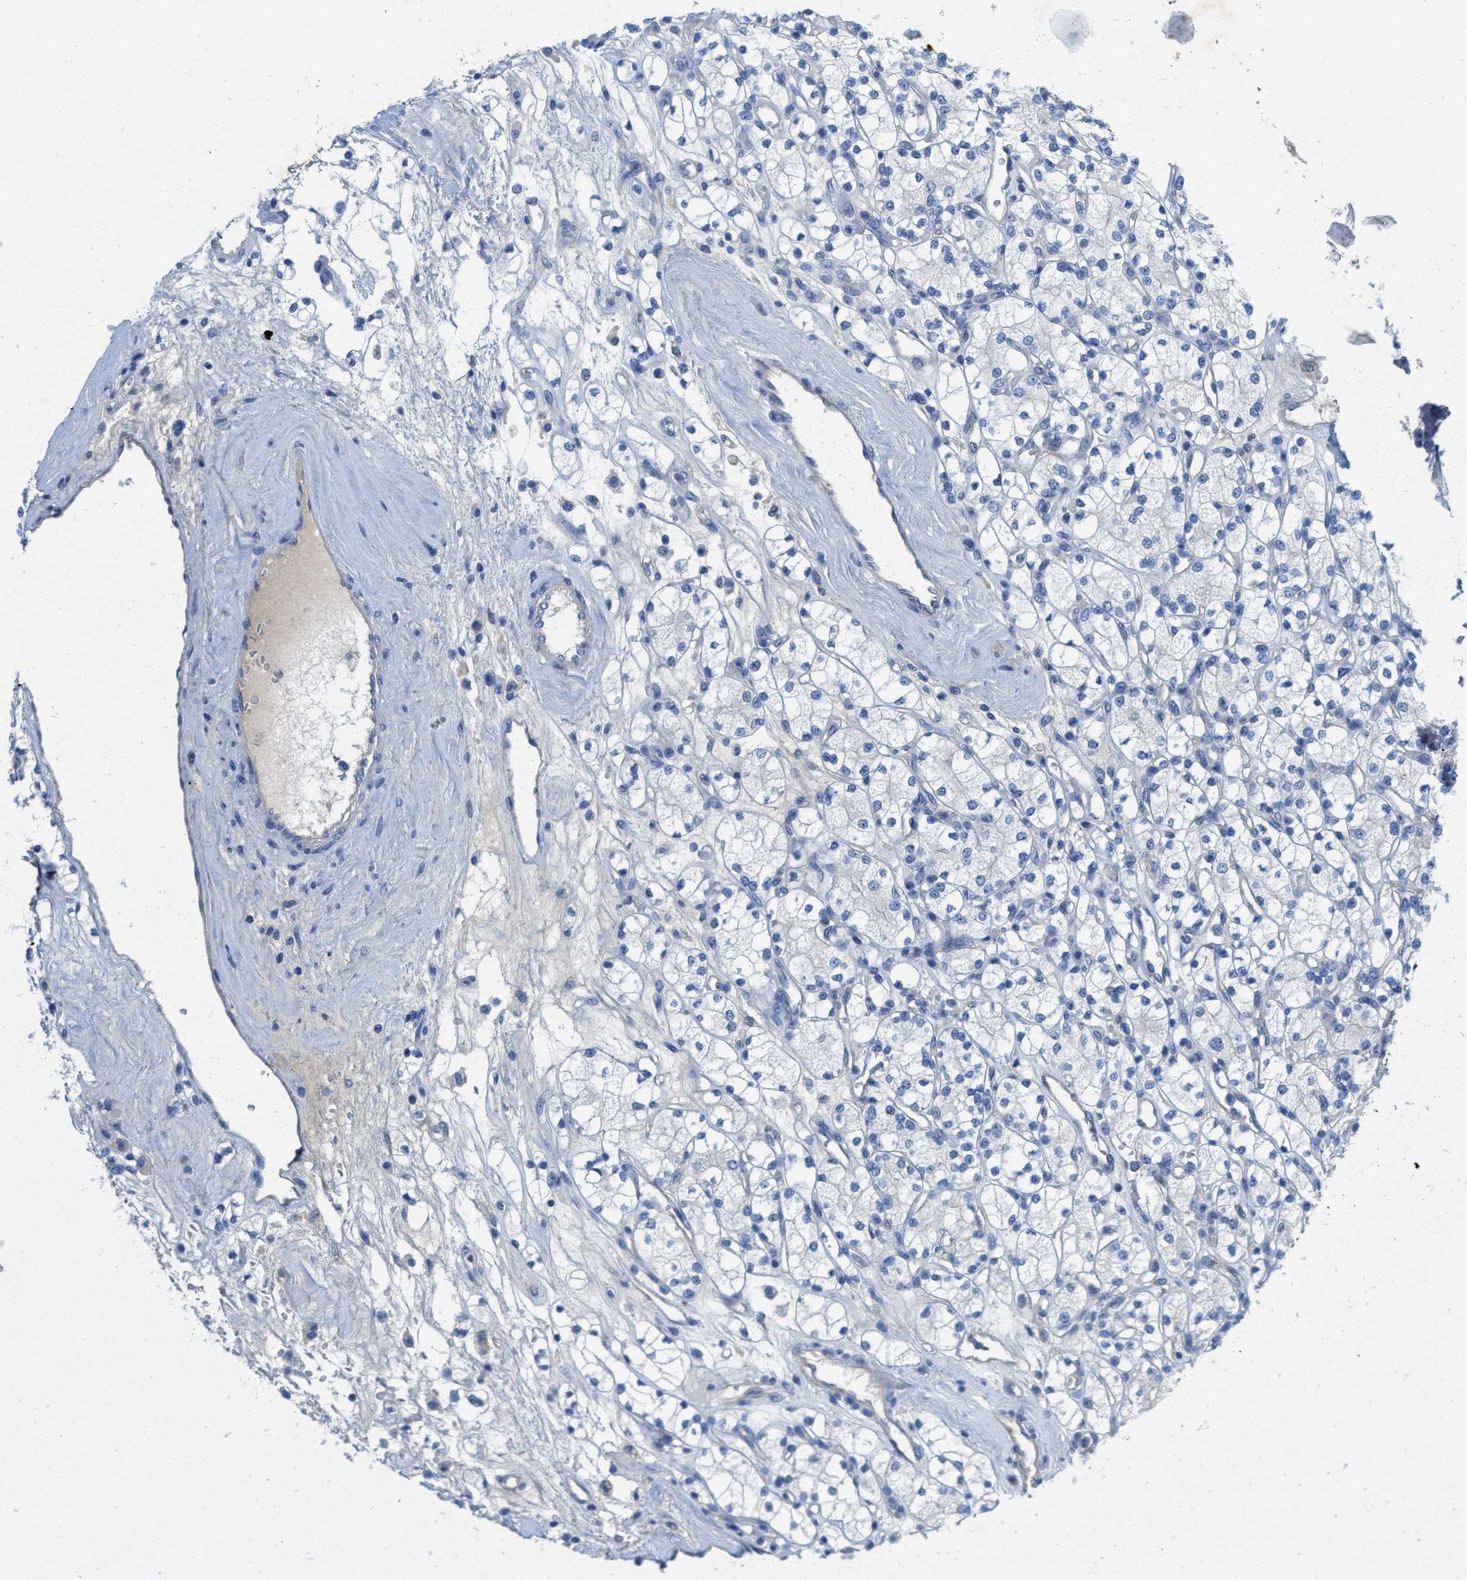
{"staining": {"intensity": "negative", "quantity": "none", "location": "none"}, "tissue": "renal cancer", "cell_type": "Tumor cells", "image_type": "cancer", "snomed": [{"axis": "morphology", "description": "Adenocarcinoma, NOS"}, {"axis": "topography", "description": "Kidney"}], "caption": "Tumor cells are negative for protein expression in human adenocarcinoma (renal).", "gene": "CPA2", "patient": {"sex": "male", "age": 77}}